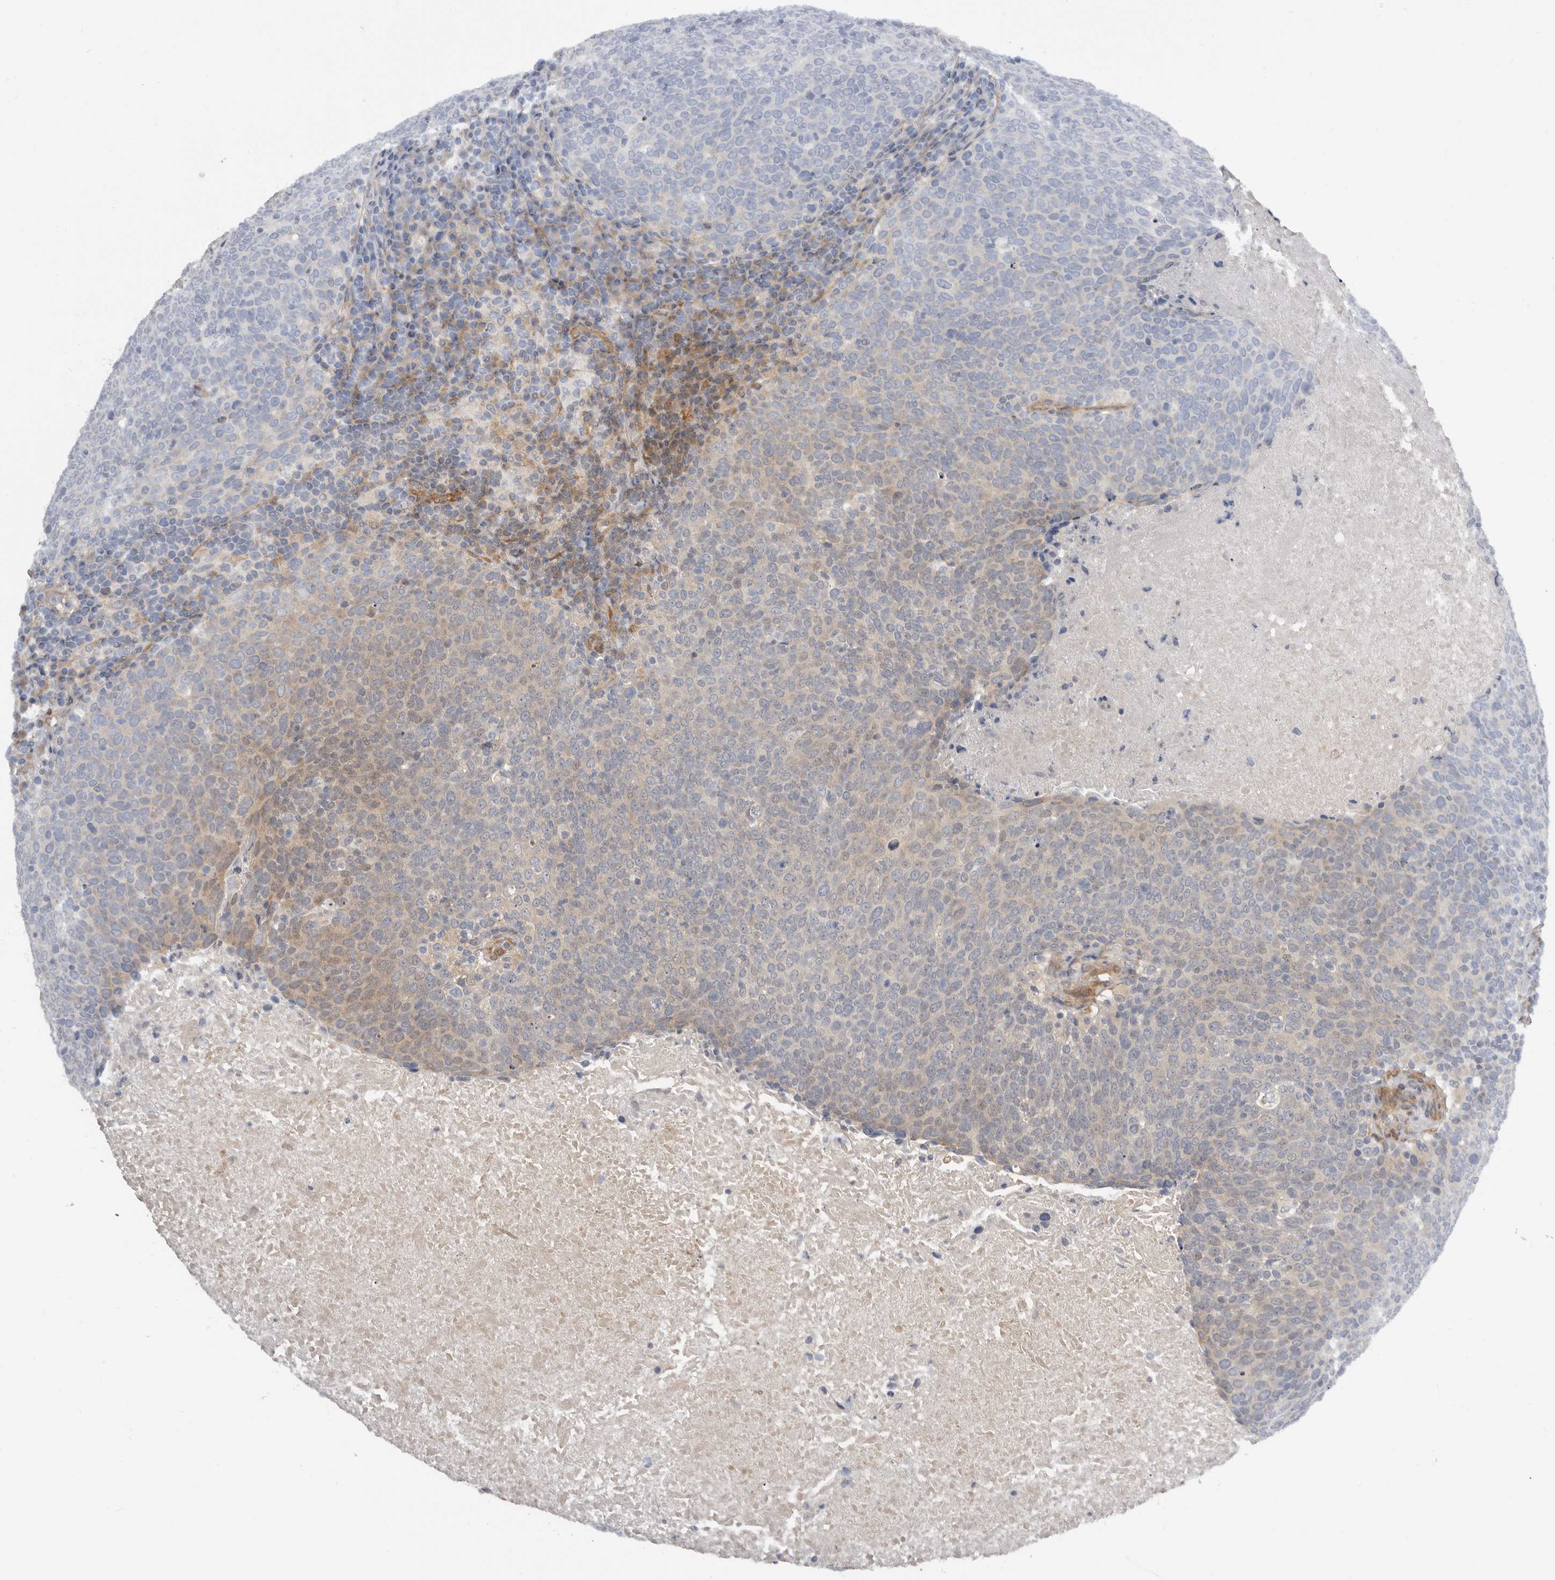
{"staining": {"intensity": "weak", "quantity": "25%-75%", "location": "cytoplasmic/membranous"}, "tissue": "head and neck cancer", "cell_type": "Tumor cells", "image_type": "cancer", "snomed": [{"axis": "morphology", "description": "Squamous cell carcinoma, NOS"}, {"axis": "morphology", "description": "Squamous cell carcinoma, metastatic, NOS"}, {"axis": "topography", "description": "Lymph node"}, {"axis": "topography", "description": "Head-Neck"}], "caption": "The photomicrograph demonstrates a brown stain indicating the presence of a protein in the cytoplasmic/membranous of tumor cells in head and neck cancer.", "gene": "SBDS", "patient": {"sex": "male", "age": 62}}